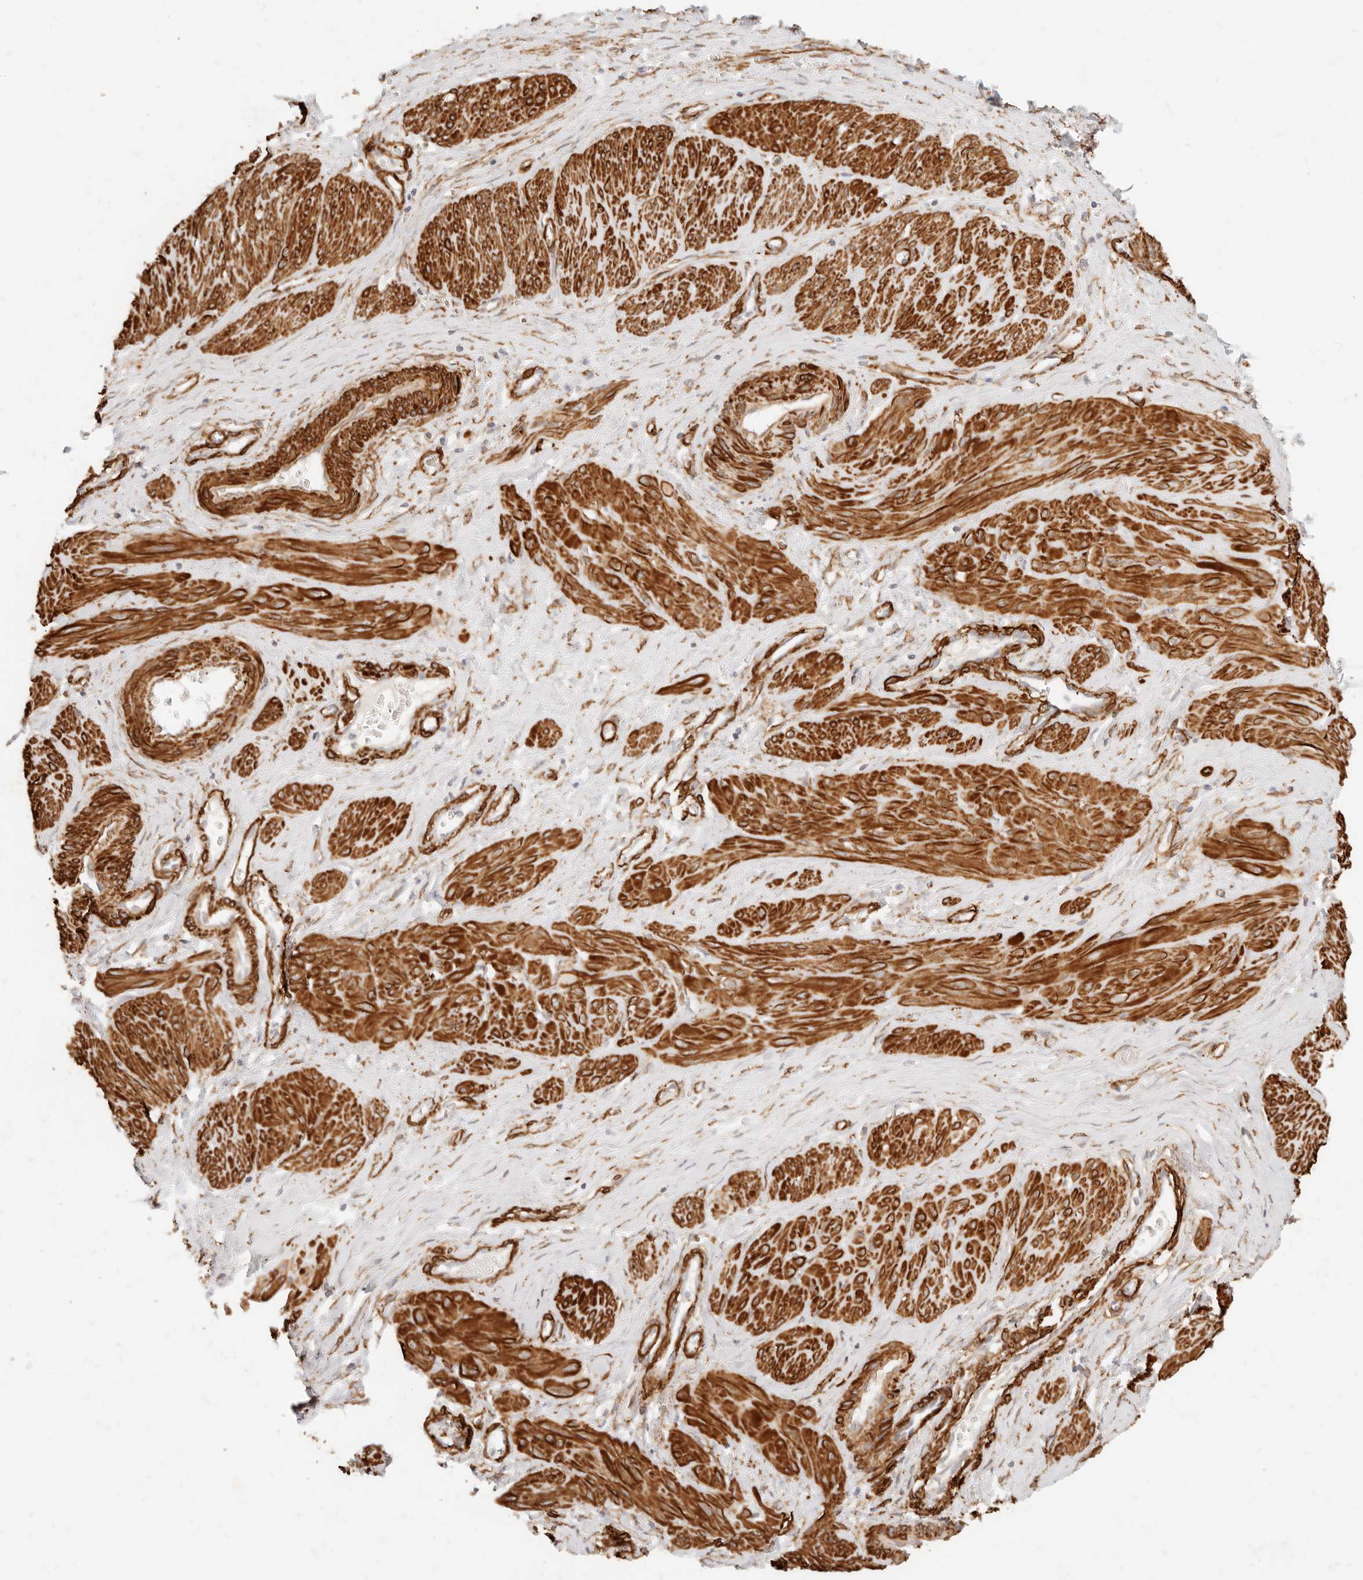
{"staining": {"intensity": "strong", "quantity": ">75%", "location": "cytoplasmic/membranous"}, "tissue": "smooth muscle", "cell_type": "Smooth muscle cells", "image_type": "normal", "snomed": [{"axis": "morphology", "description": "Normal tissue, NOS"}, {"axis": "topography", "description": "Endometrium"}], "caption": "A brown stain labels strong cytoplasmic/membranous positivity of a protein in smooth muscle cells of normal human smooth muscle. (DAB IHC with brightfield microscopy, high magnification).", "gene": "TMTC2", "patient": {"sex": "female", "age": 33}}